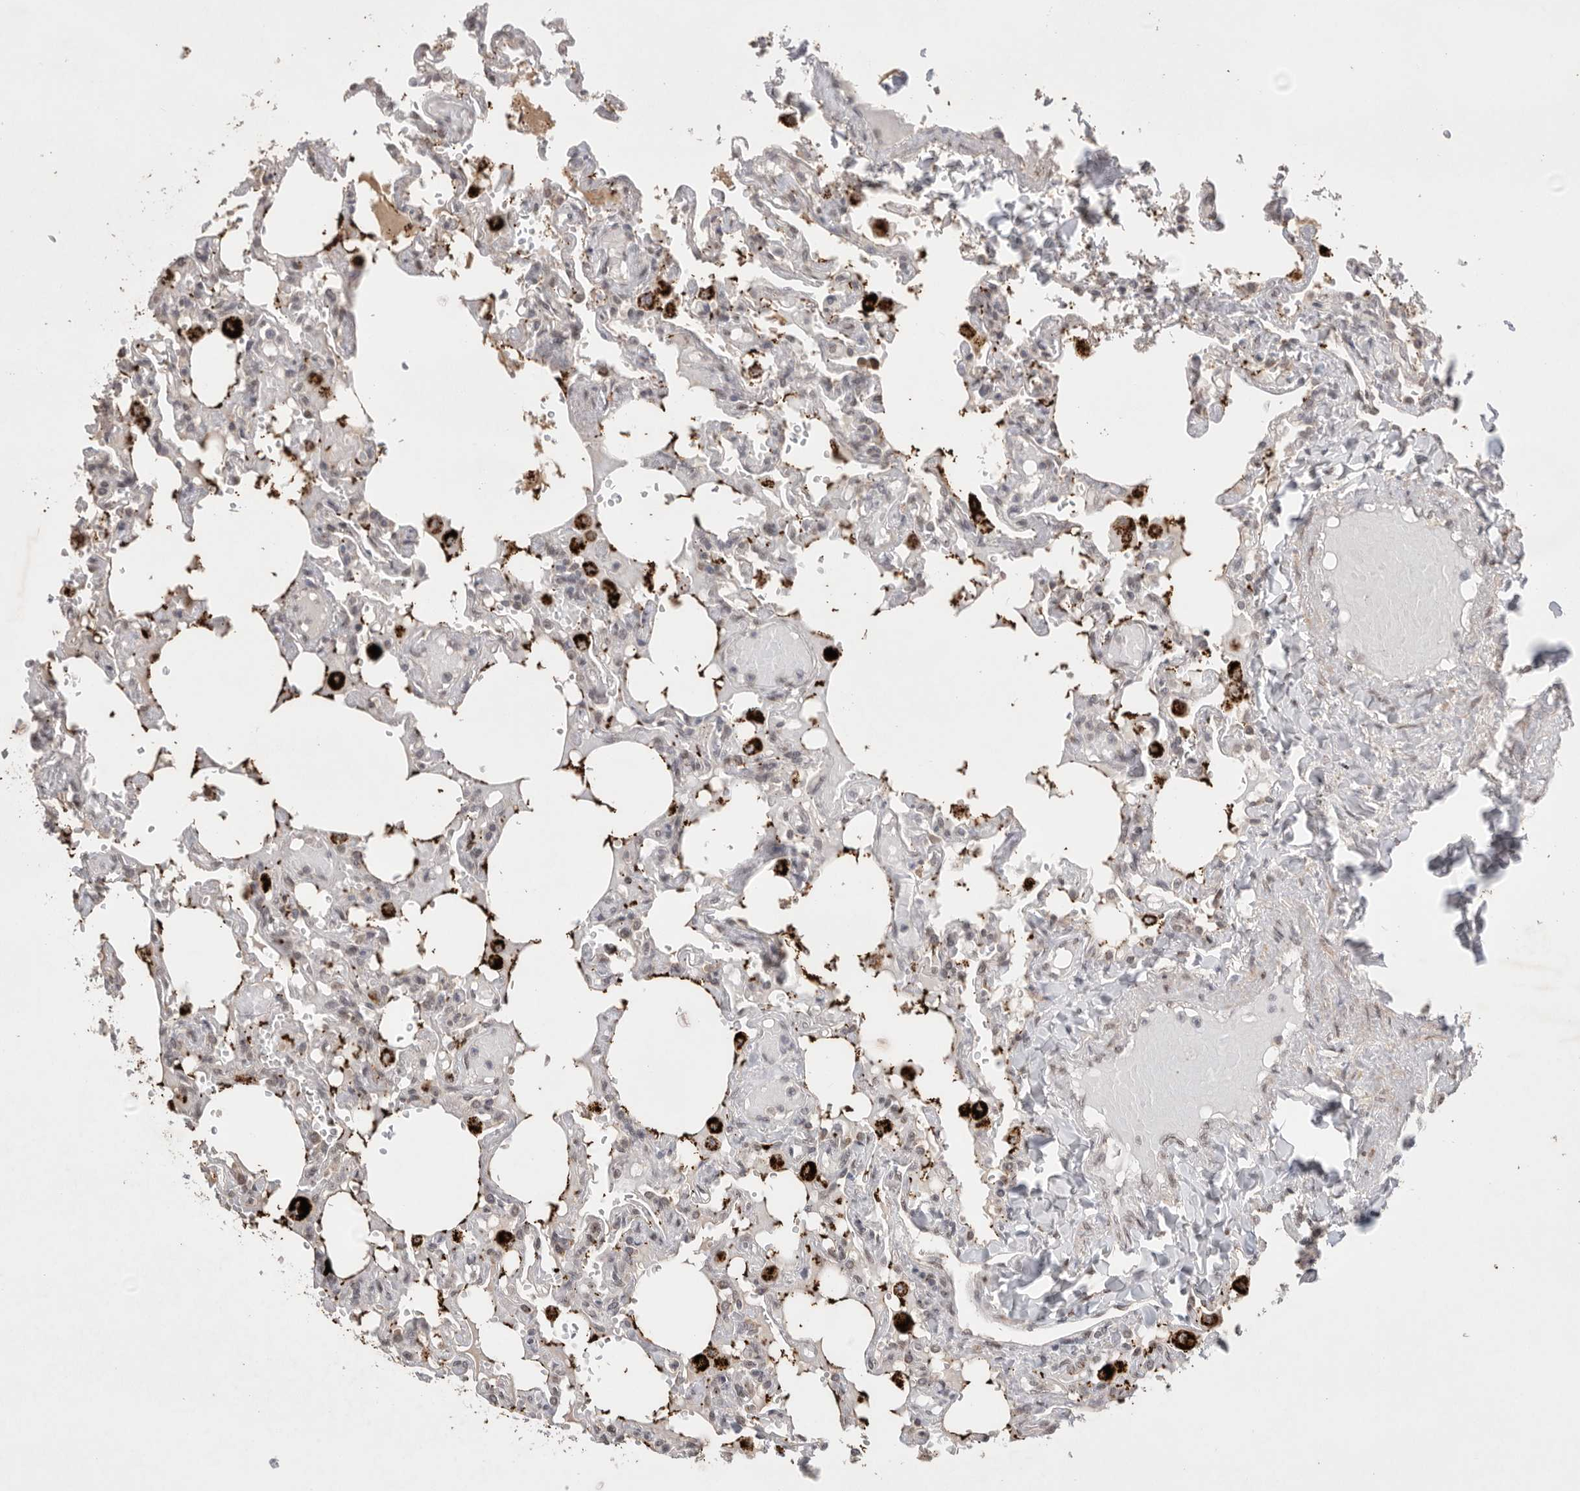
{"staining": {"intensity": "moderate", "quantity": "25%-75%", "location": "cytoplasmic/membranous"}, "tissue": "lung", "cell_type": "Alveolar cells", "image_type": "normal", "snomed": [{"axis": "morphology", "description": "Normal tissue, NOS"}, {"axis": "topography", "description": "Lung"}], "caption": "Lung stained with immunohistochemistry reveals moderate cytoplasmic/membranous staining in approximately 25%-75% of alveolar cells.", "gene": "LEMD3", "patient": {"sex": "male", "age": 21}}